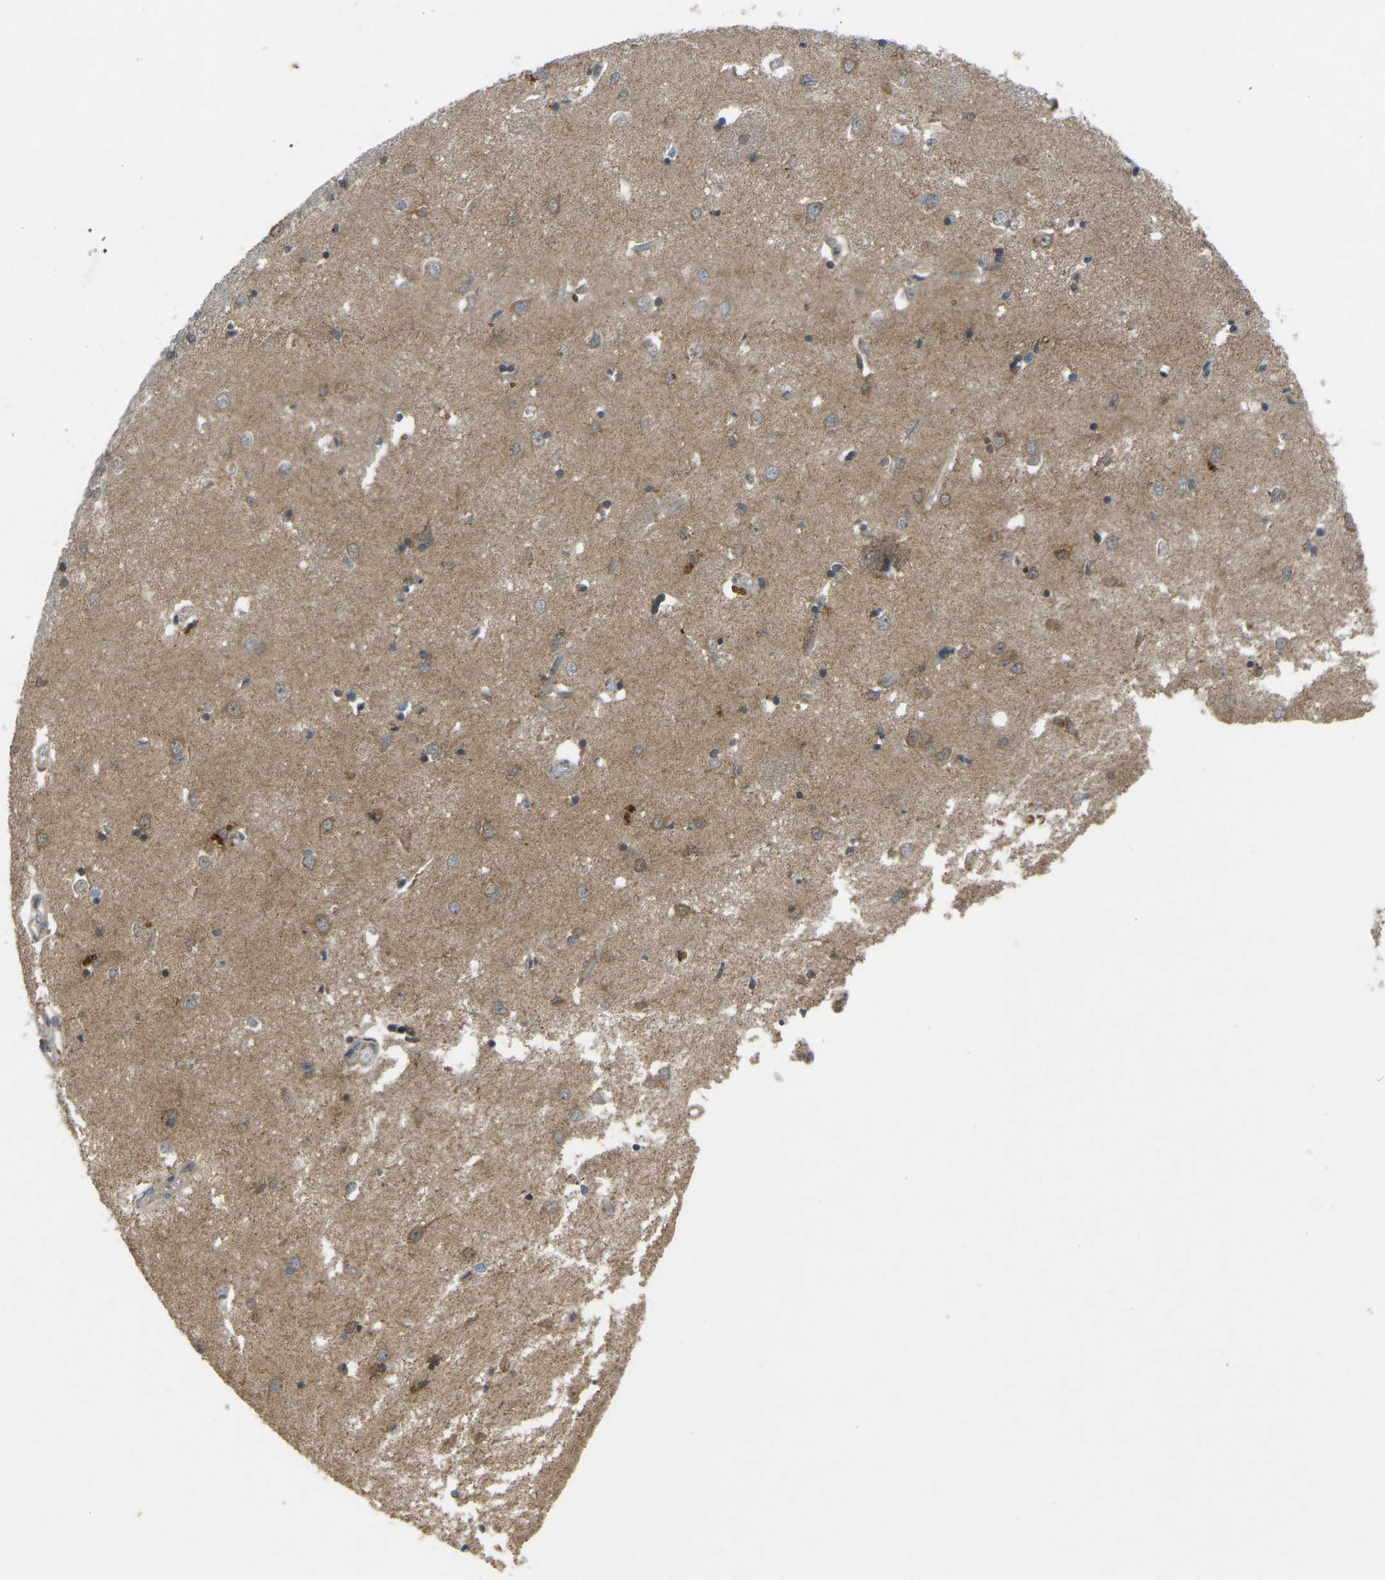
{"staining": {"intensity": "weak", "quantity": "<25%", "location": "cytoplasmic/membranous"}, "tissue": "caudate", "cell_type": "Glial cells", "image_type": "normal", "snomed": [{"axis": "morphology", "description": "Normal tissue, NOS"}, {"axis": "topography", "description": "Lateral ventricle wall"}], "caption": "DAB (3,3'-diaminobenzidine) immunohistochemical staining of benign human caudate displays no significant expression in glial cells. The staining is performed using DAB (3,3'-diaminobenzidine) brown chromogen with nuclei counter-stained in using hematoxylin.", "gene": "ZNF71", "patient": {"sex": "female", "age": 19}}